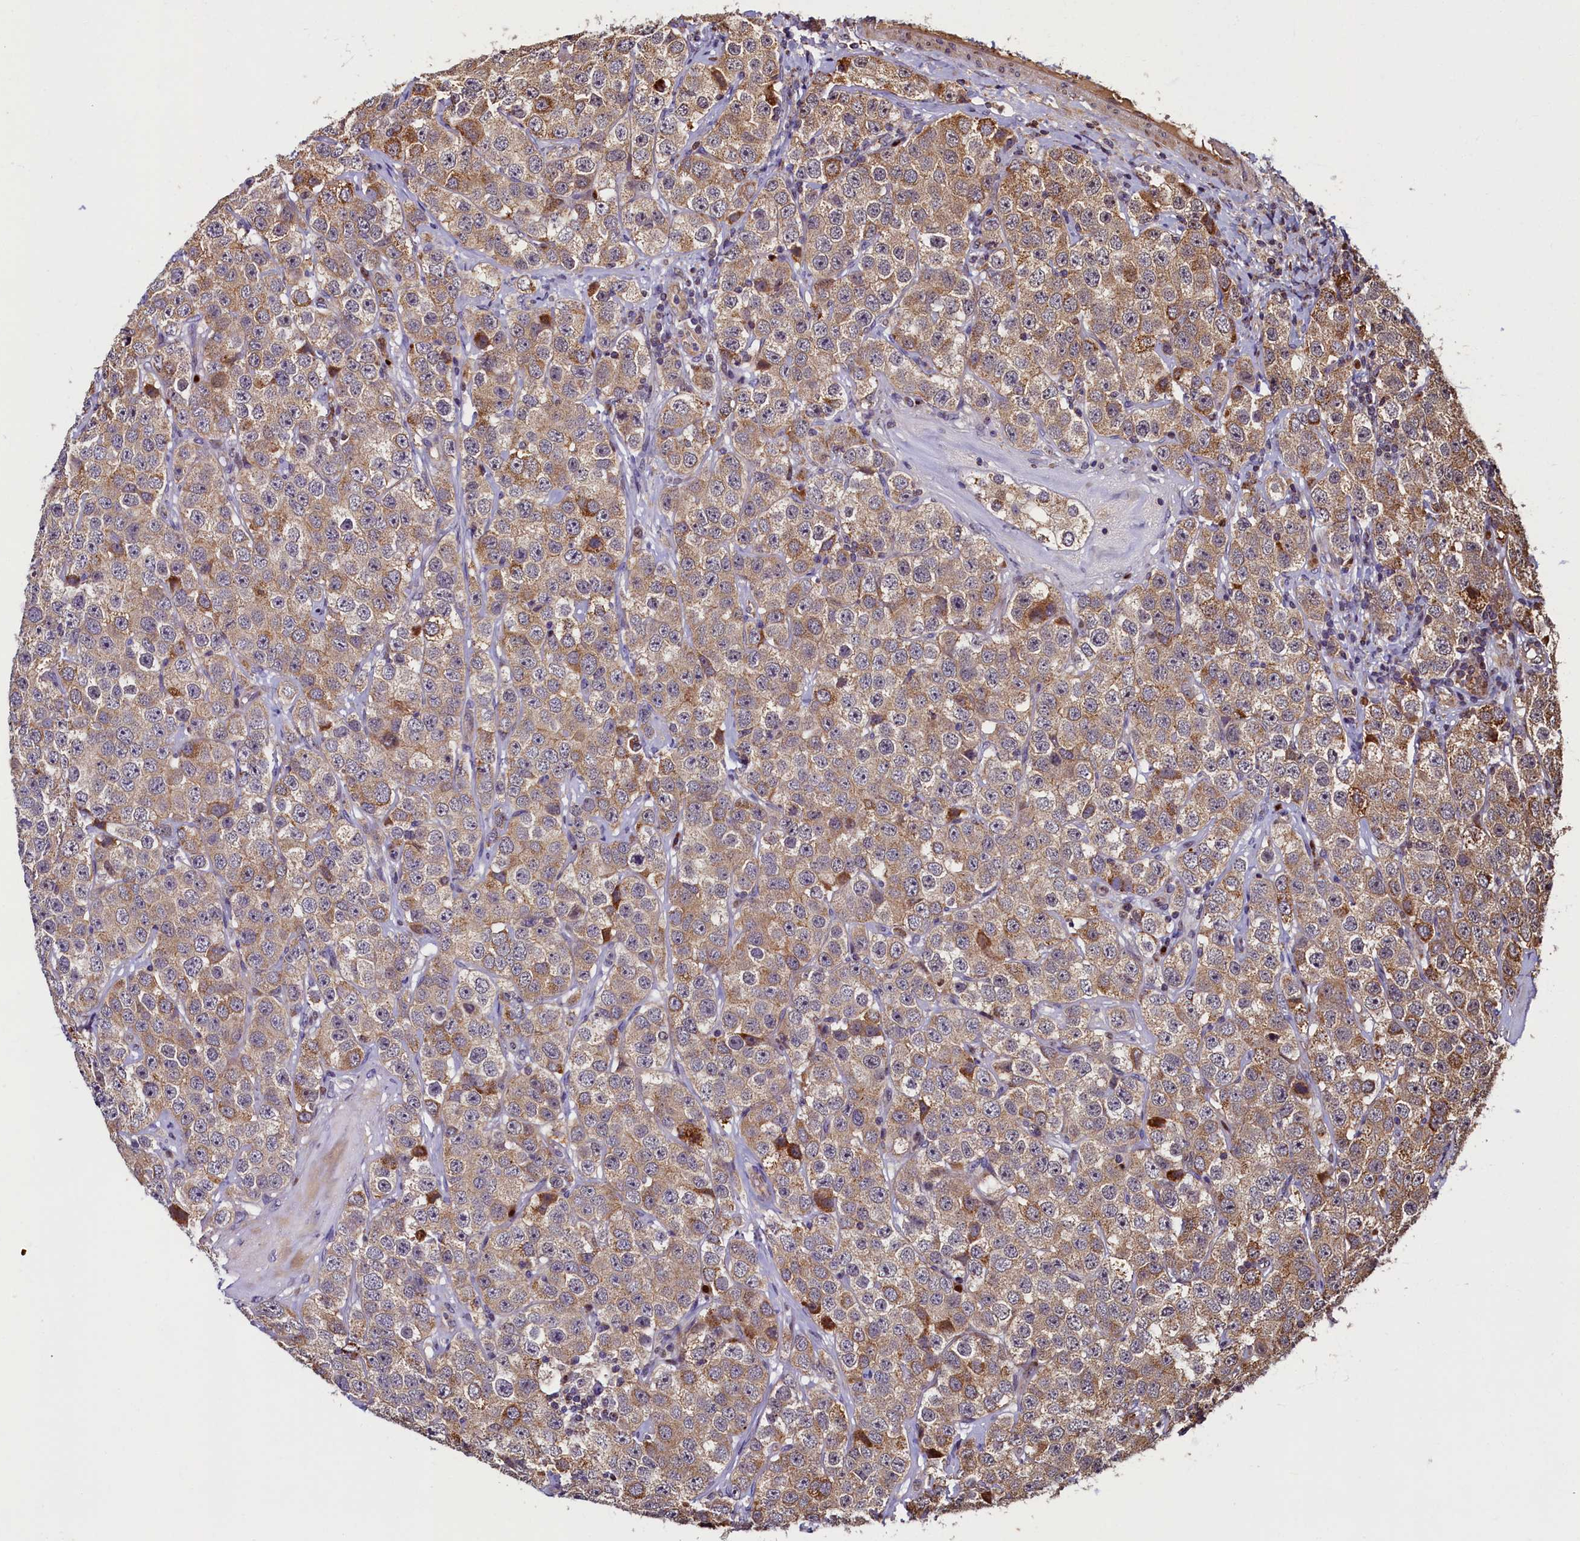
{"staining": {"intensity": "moderate", "quantity": ">75%", "location": "cytoplasmic/membranous"}, "tissue": "testis cancer", "cell_type": "Tumor cells", "image_type": "cancer", "snomed": [{"axis": "morphology", "description": "Seminoma, NOS"}, {"axis": "topography", "description": "Testis"}], "caption": "Testis cancer (seminoma) stained with a brown dye demonstrates moderate cytoplasmic/membranous positive staining in about >75% of tumor cells.", "gene": "NCKAP5L", "patient": {"sex": "male", "age": 28}}